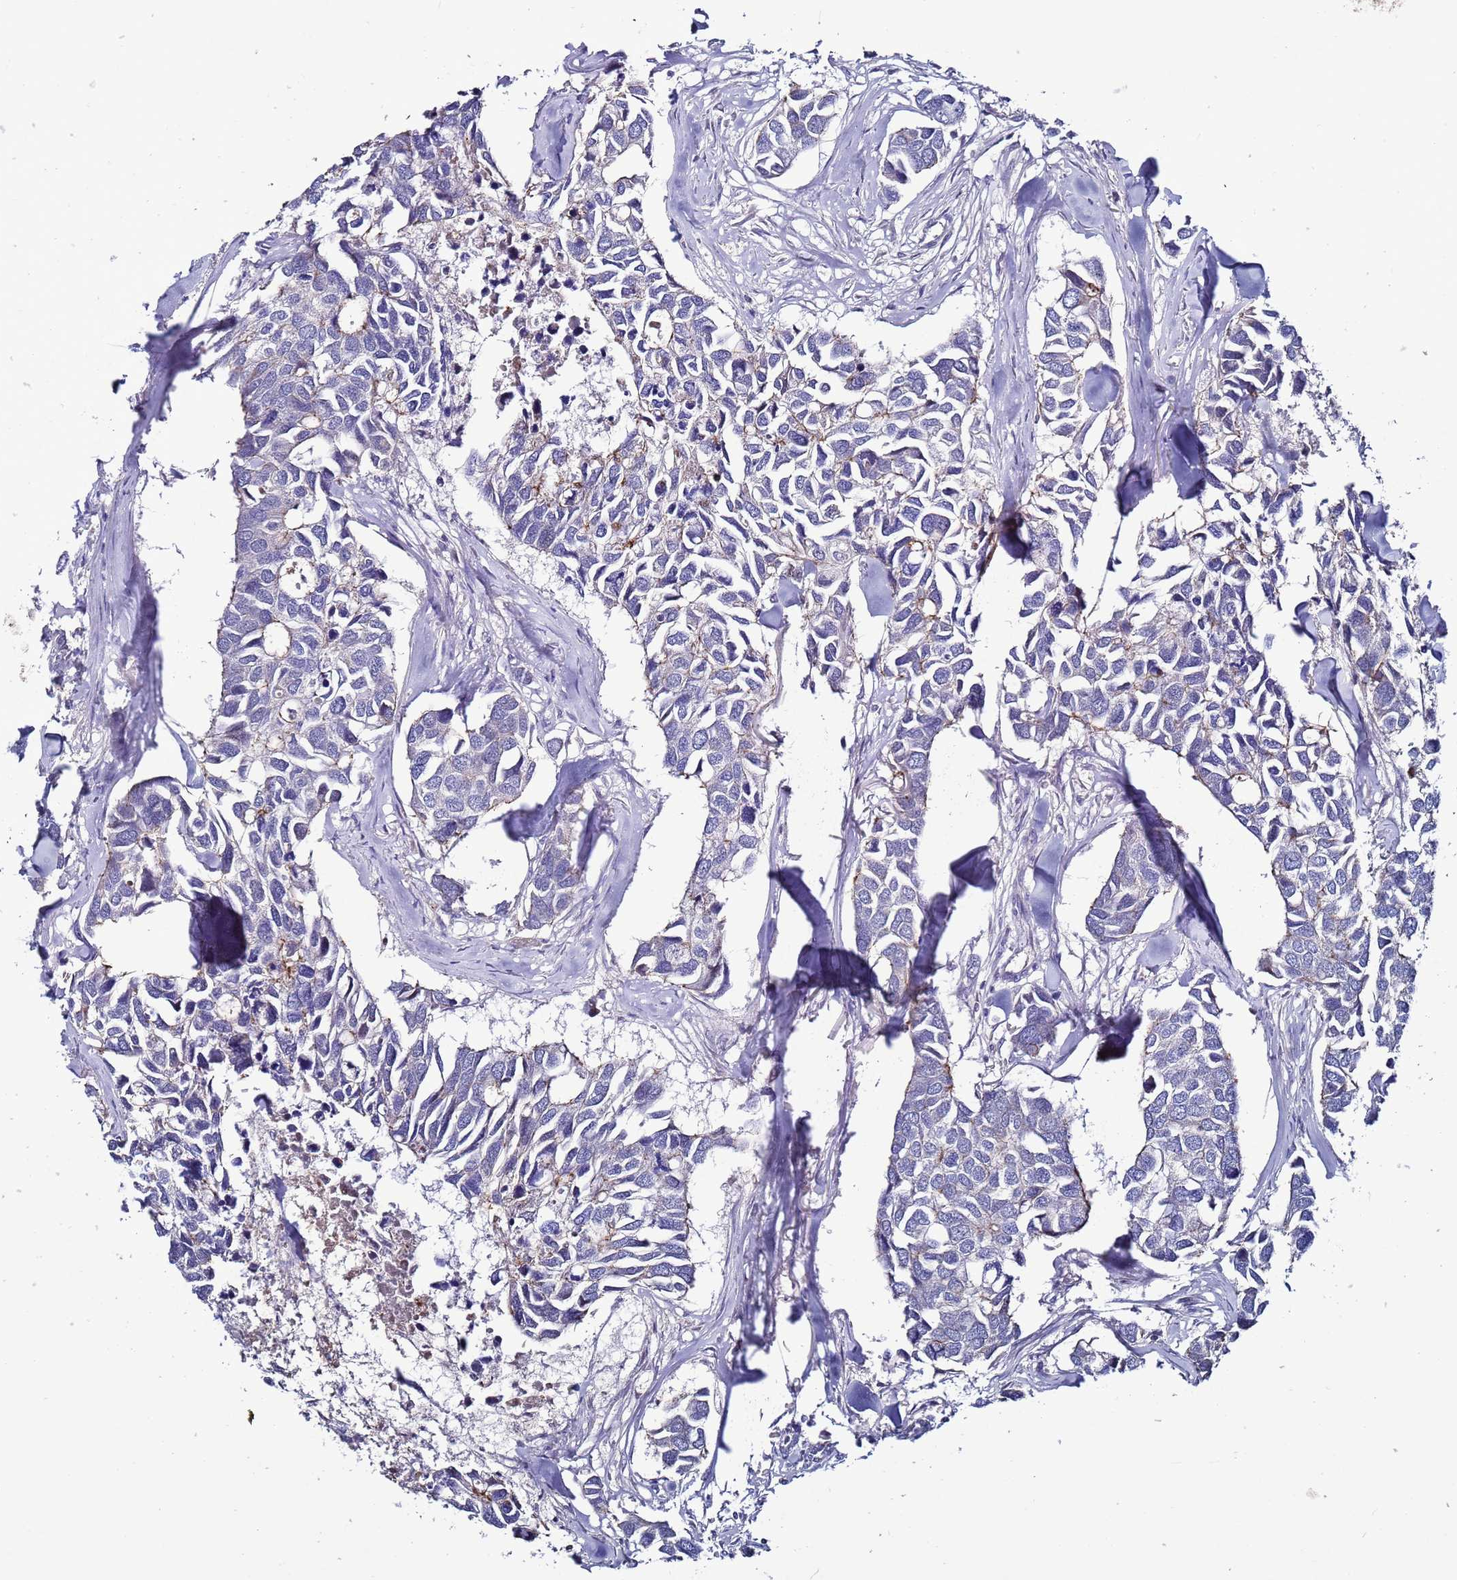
{"staining": {"intensity": "negative", "quantity": "none", "location": "none"}, "tissue": "breast cancer", "cell_type": "Tumor cells", "image_type": "cancer", "snomed": [{"axis": "morphology", "description": "Duct carcinoma"}, {"axis": "topography", "description": "Breast"}], "caption": "This is an IHC image of invasive ductal carcinoma (breast). There is no expression in tumor cells.", "gene": "TENM3", "patient": {"sex": "female", "age": 83}}